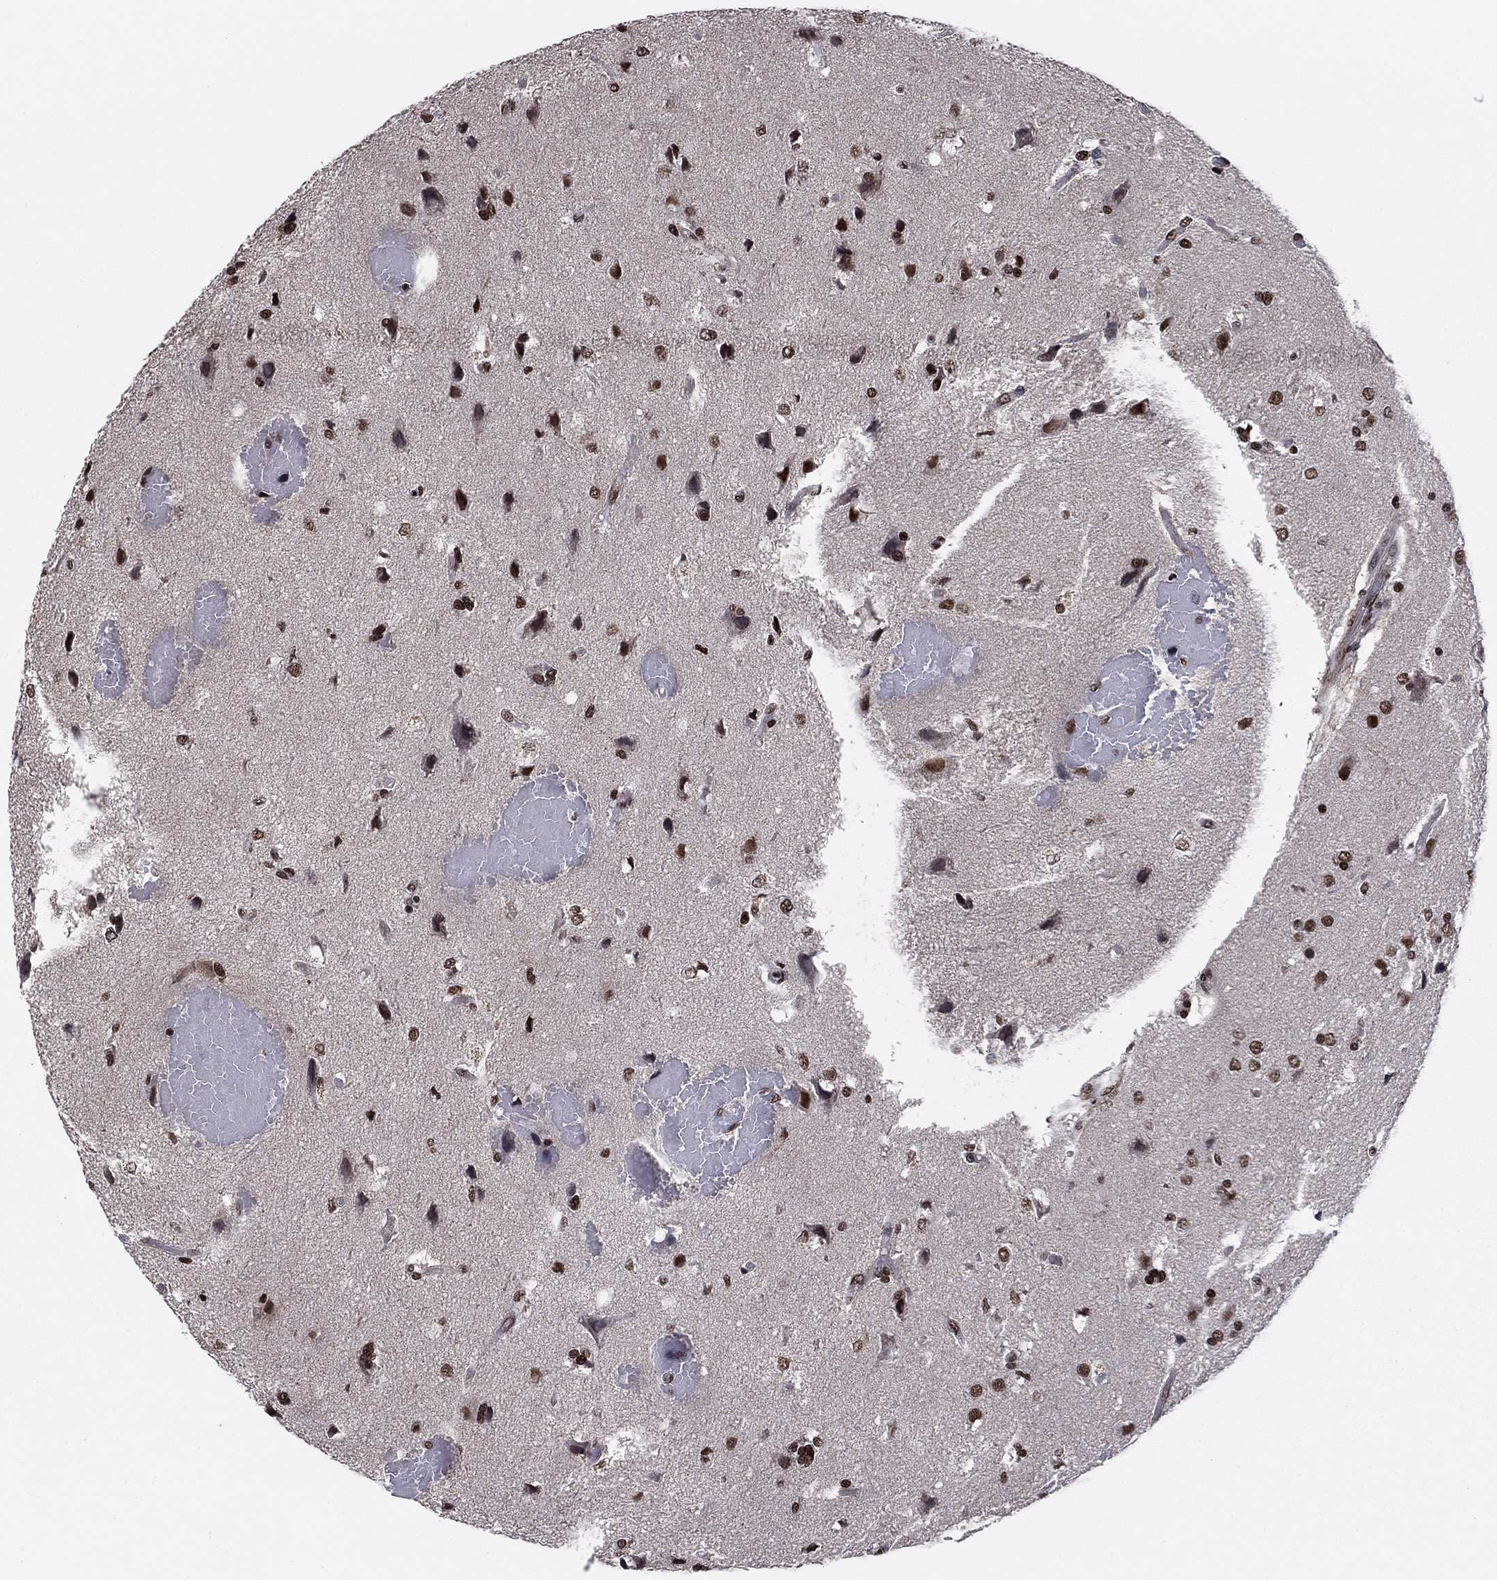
{"staining": {"intensity": "moderate", "quantity": ">75%", "location": "nuclear"}, "tissue": "glioma", "cell_type": "Tumor cells", "image_type": "cancer", "snomed": [{"axis": "morphology", "description": "Glioma, malignant, High grade"}, {"axis": "topography", "description": "Brain"}], "caption": "Immunohistochemistry micrograph of human malignant high-grade glioma stained for a protein (brown), which displays medium levels of moderate nuclear positivity in about >75% of tumor cells.", "gene": "N4BP2", "patient": {"sex": "female", "age": 63}}